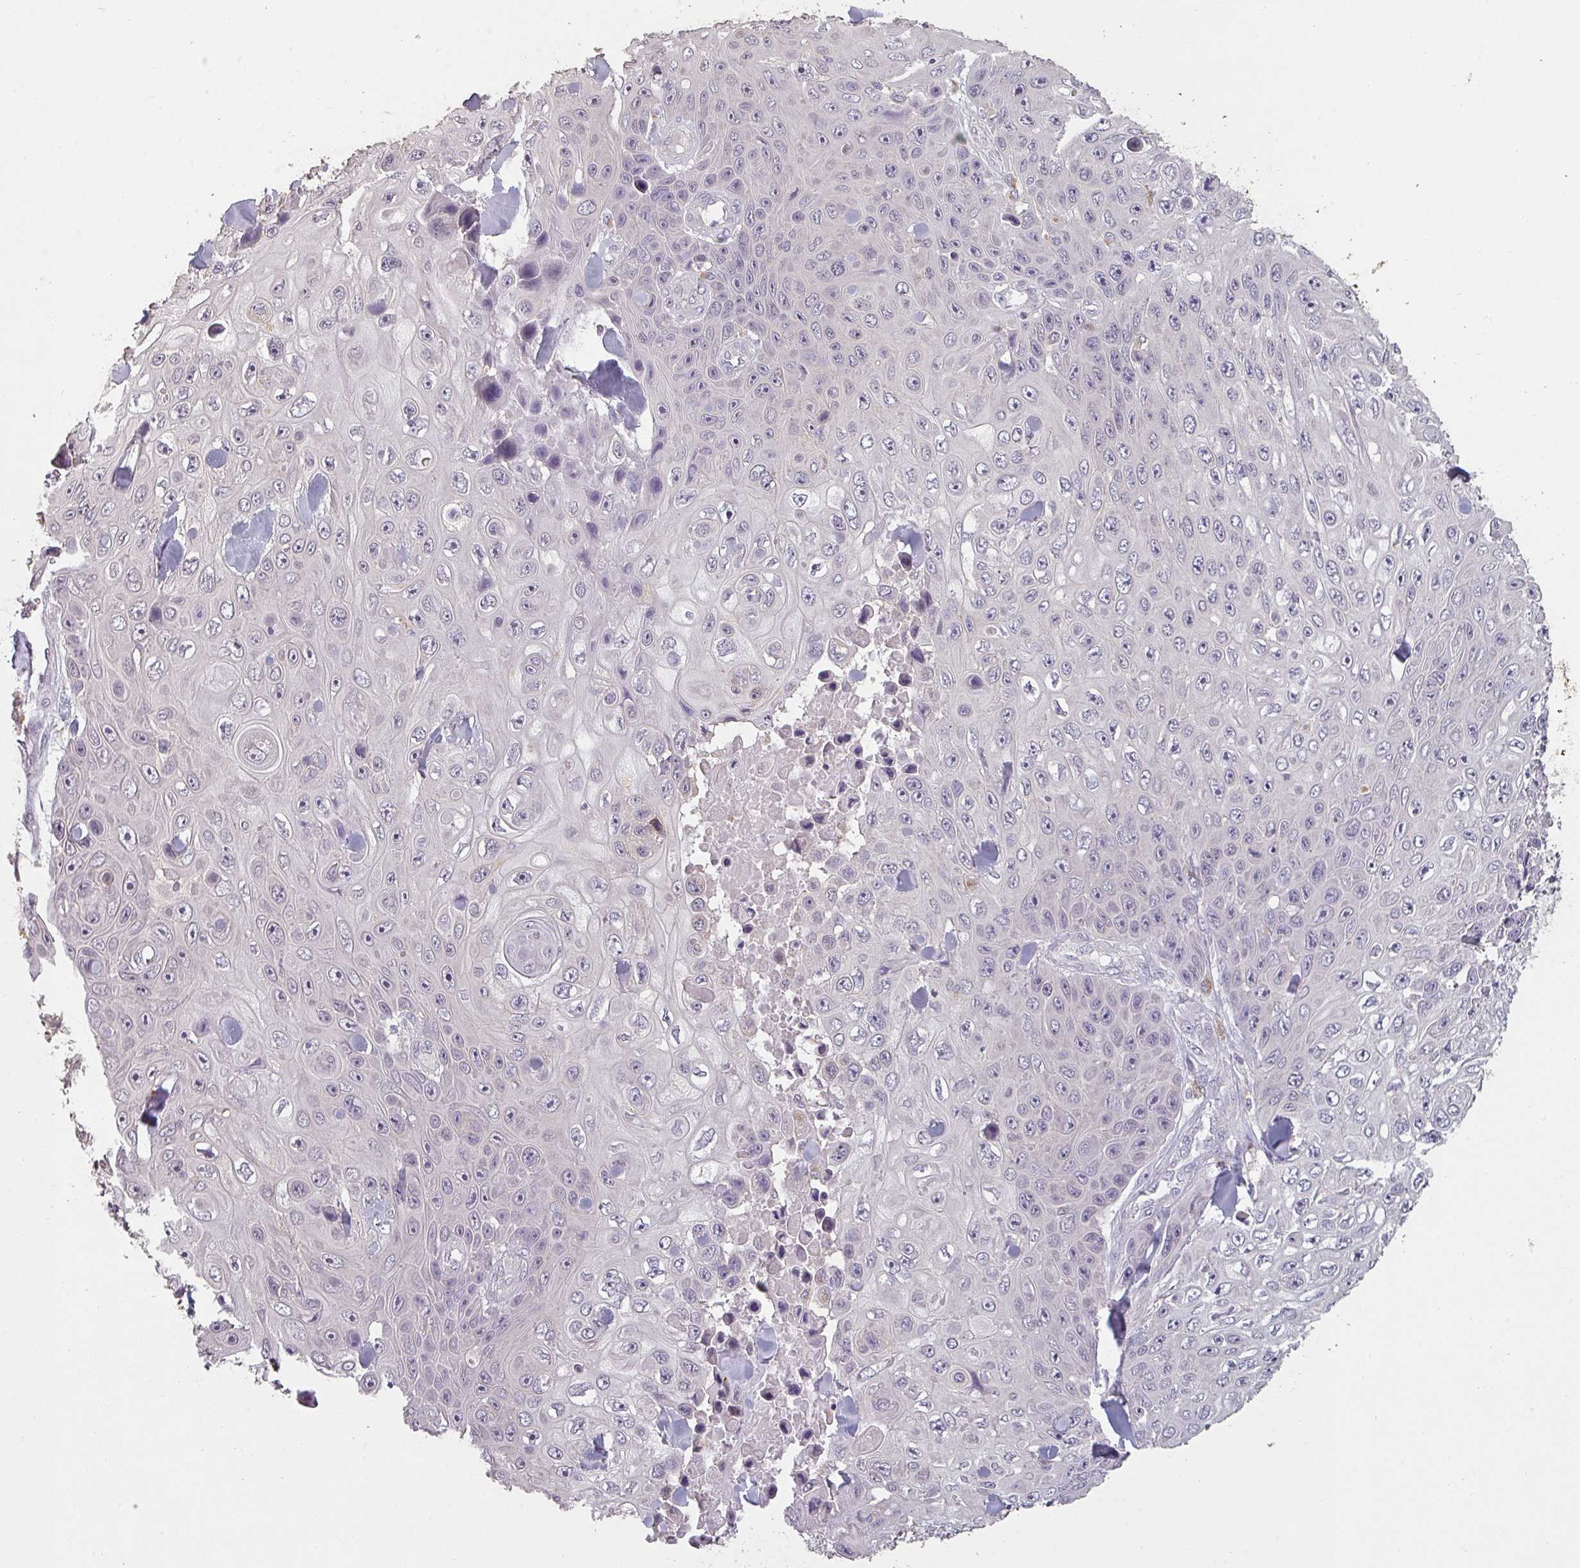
{"staining": {"intensity": "negative", "quantity": "none", "location": "none"}, "tissue": "skin cancer", "cell_type": "Tumor cells", "image_type": "cancer", "snomed": [{"axis": "morphology", "description": "Squamous cell carcinoma, NOS"}, {"axis": "topography", "description": "Skin"}], "caption": "The photomicrograph exhibits no staining of tumor cells in skin cancer (squamous cell carcinoma).", "gene": "LYPLA1", "patient": {"sex": "male", "age": 82}}